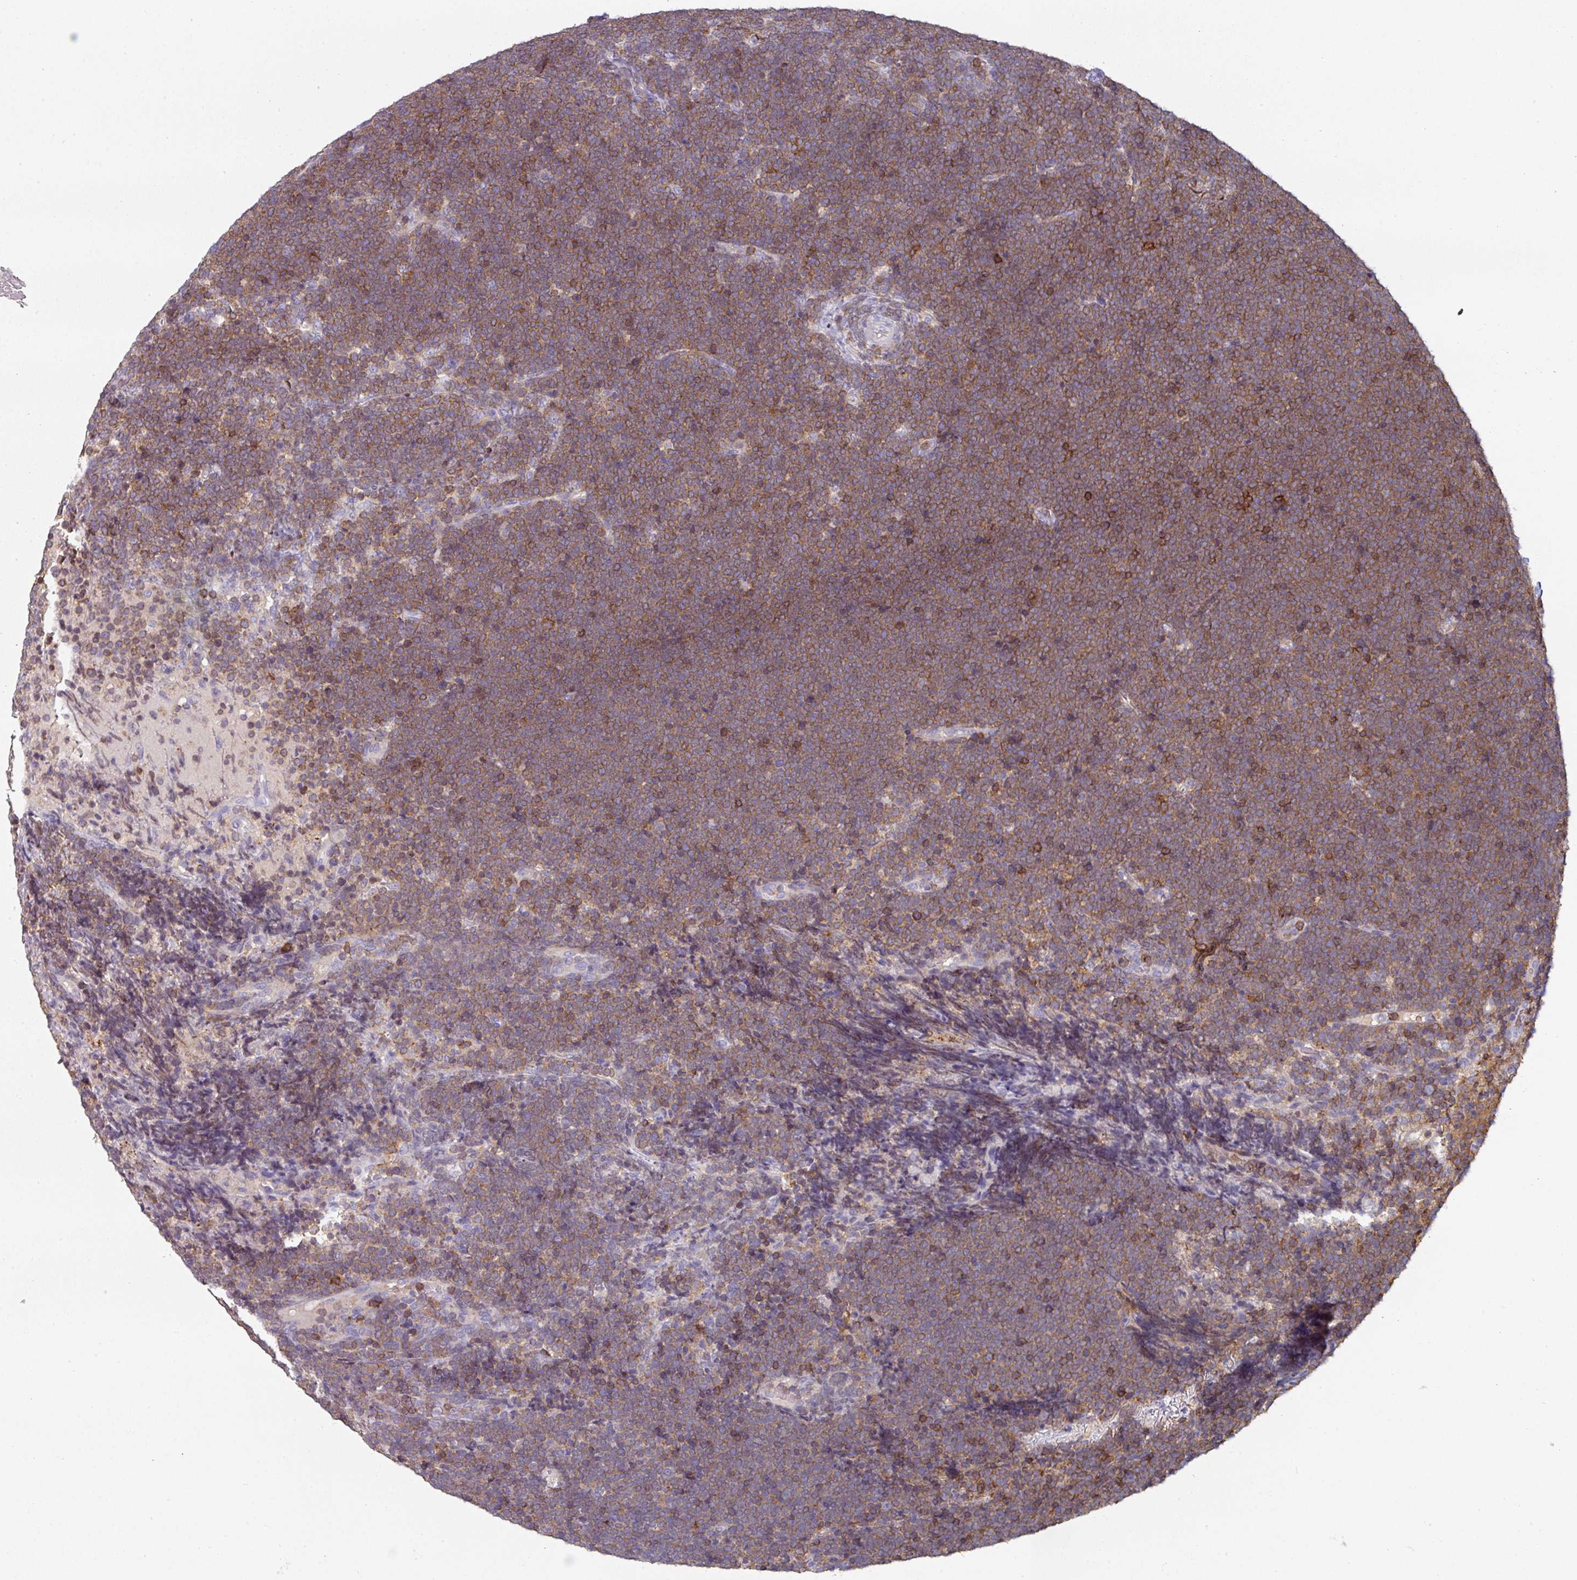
{"staining": {"intensity": "moderate", "quantity": ">75%", "location": "cytoplasmic/membranous"}, "tissue": "lymphoma", "cell_type": "Tumor cells", "image_type": "cancer", "snomed": [{"axis": "morphology", "description": "Malignant lymphoma, non-Hodgkin's type, High grade"}, {"axis": "topography", "description": "Lymph node"}], "caption": "Brown immunohistochemical staining in human lymphoma reveals moderate cytoplasmic/membranous positivity in about >75% of tumor cells.", "gene": "CD3G", "patient": {"sex": "male", "age": 13}}